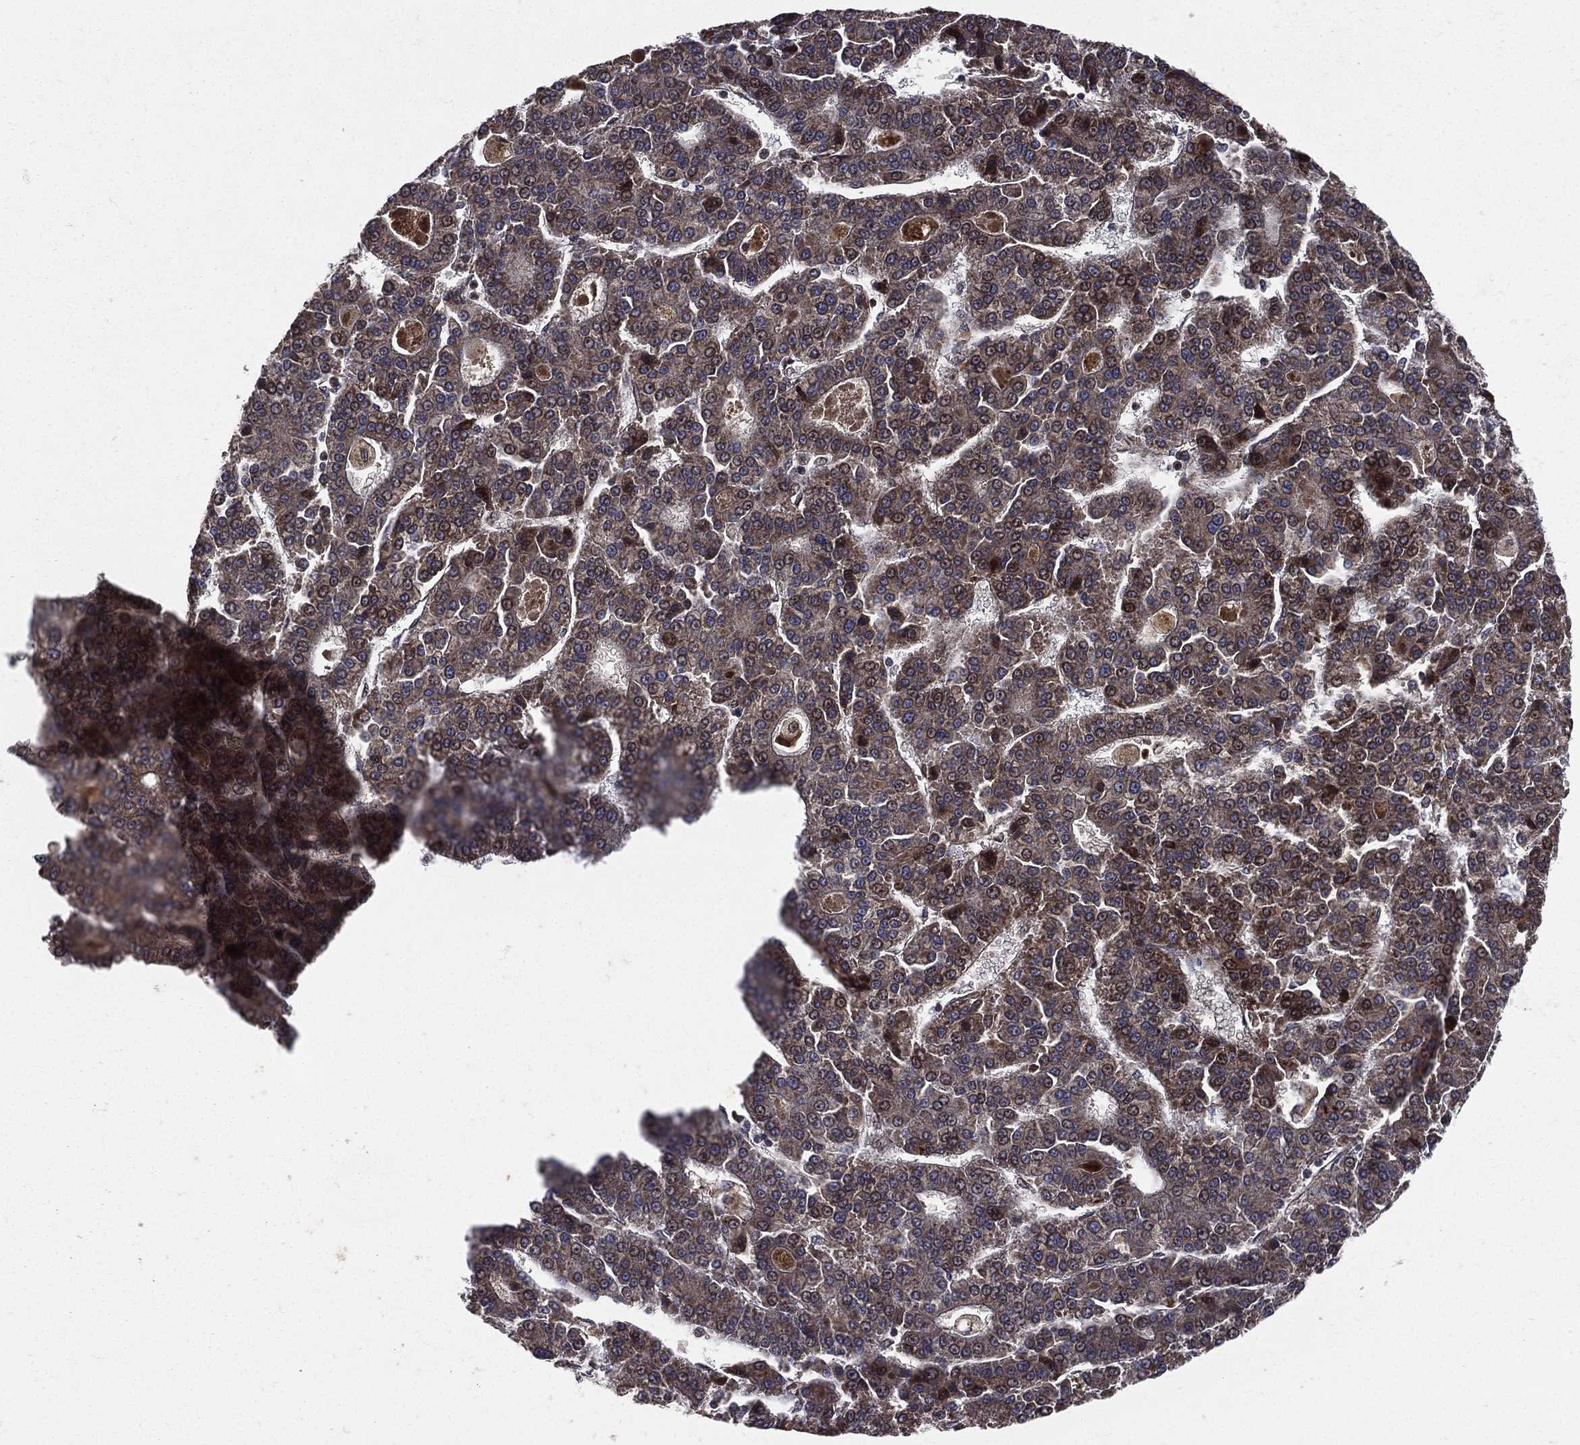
{"staining": {"intensity": "strong", "quantity": "<25%", "location": "cytoplasmic/membranous,nuclear"}, "tissue": "liver cancer", "cell_type": "Tumor cells", "image_type": "cancer", "snomed": [{"axis": "morphology", "description": "Carcinoma, Hepatocellular, NOS"}, {"axis": "topography", "description": "Liver"}], "caption": "Immunohistochemistry (IHC) (DAB) staining of human liver cancer exhibits strong cytoplasmic/membranous and nuclear protein expression in approximately <25% of tumor cells. (DAB IHC with brightfield microscopy, high magnification).", "gene": "RAB11FIP4", "patient": {"sex": "male", "age": 70}}